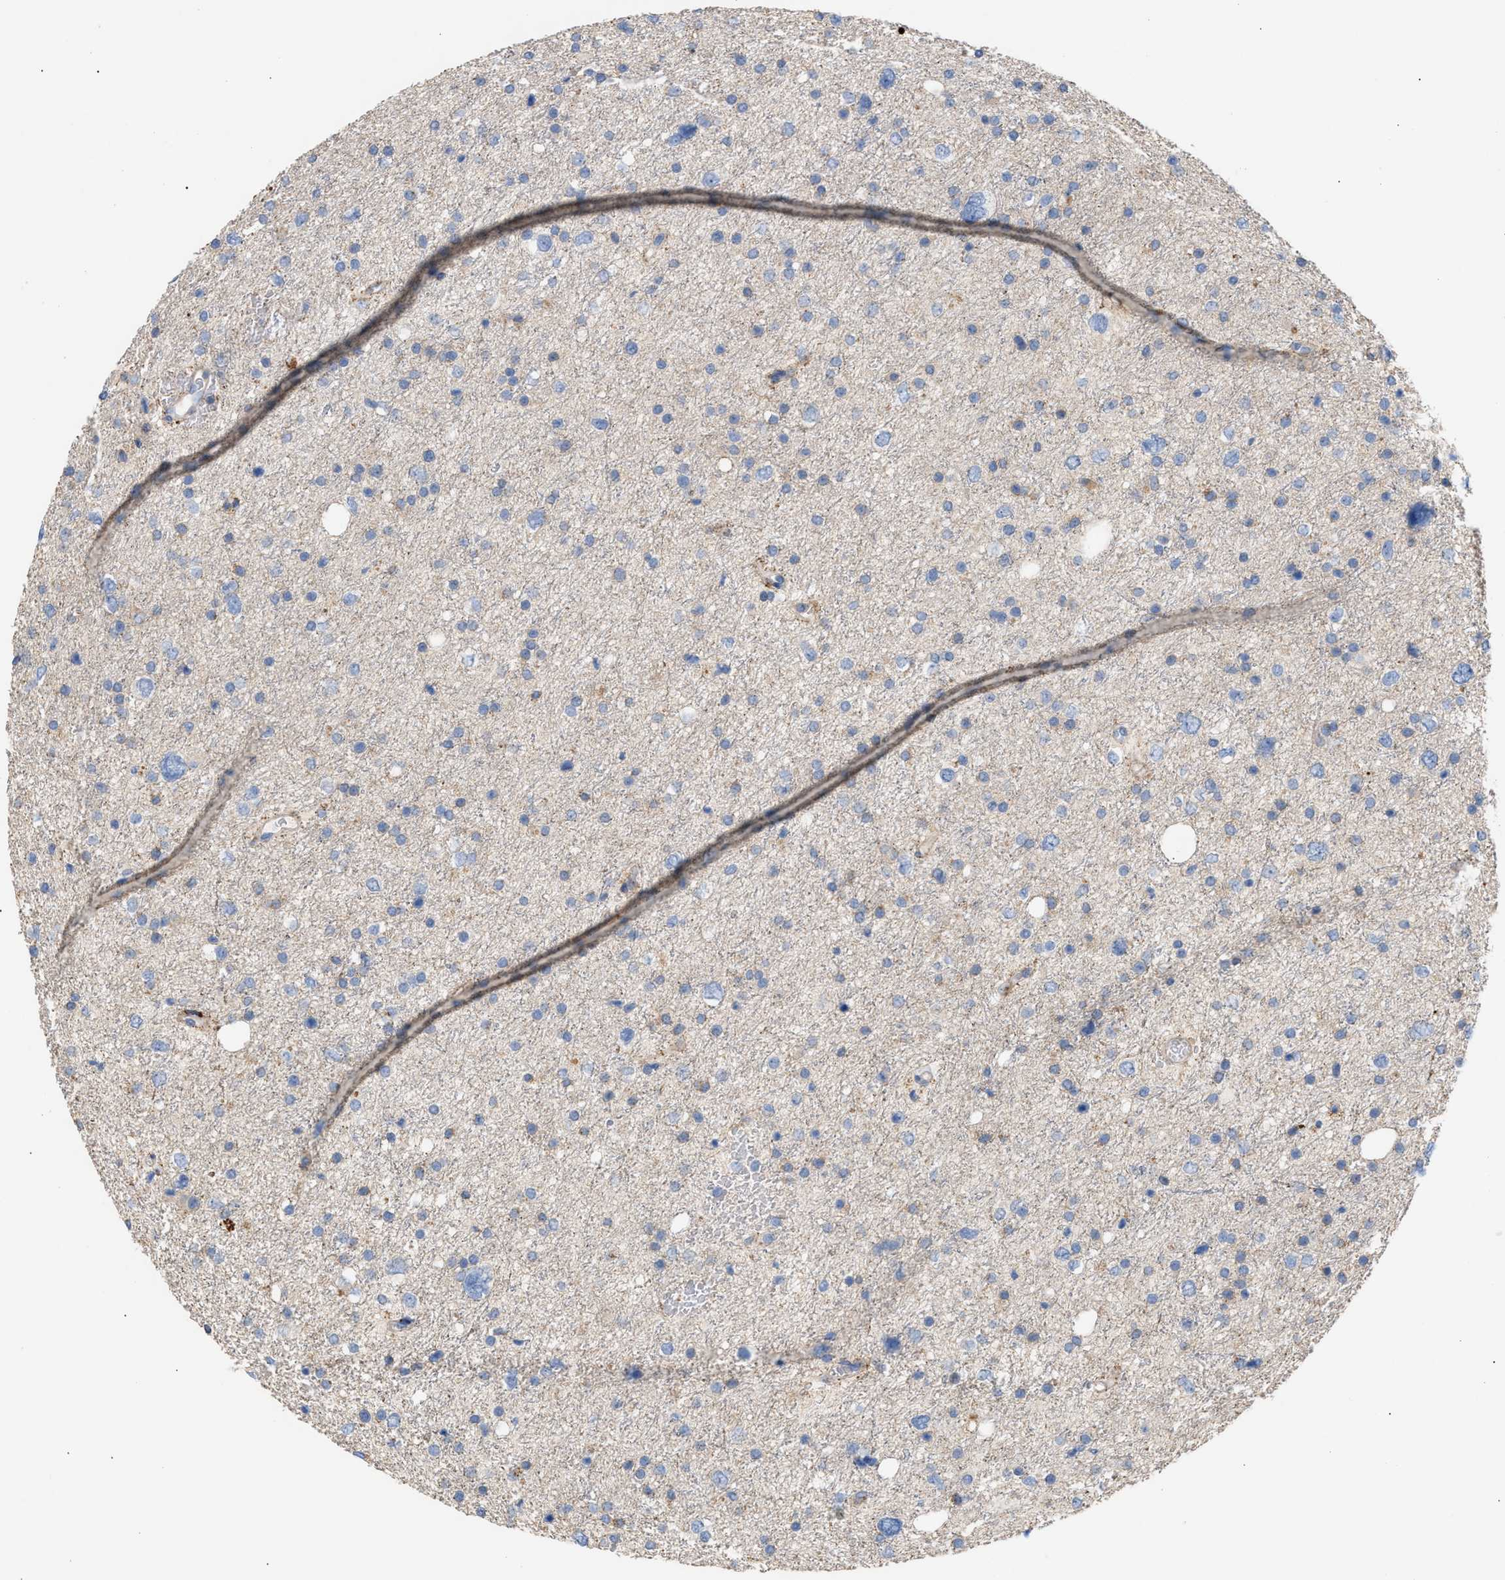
{"staining": {"intensity": "weak", "quantity": "<25%", "location": "cytoplasmic/membranous"}, "tissue": "glioma", "cell_type": "Tumor cells", "image_type": "cancer", "snomed": [{"axis": "morphology", "description": "Glioma, malignant, Low grade"}, {"axis": "topography", "description": "Brain"}], "caption": "The image displays no staining of tumor cells in glioma.", "gene": "MBTD1", "patient": {"sex": "female", "age": 37}}